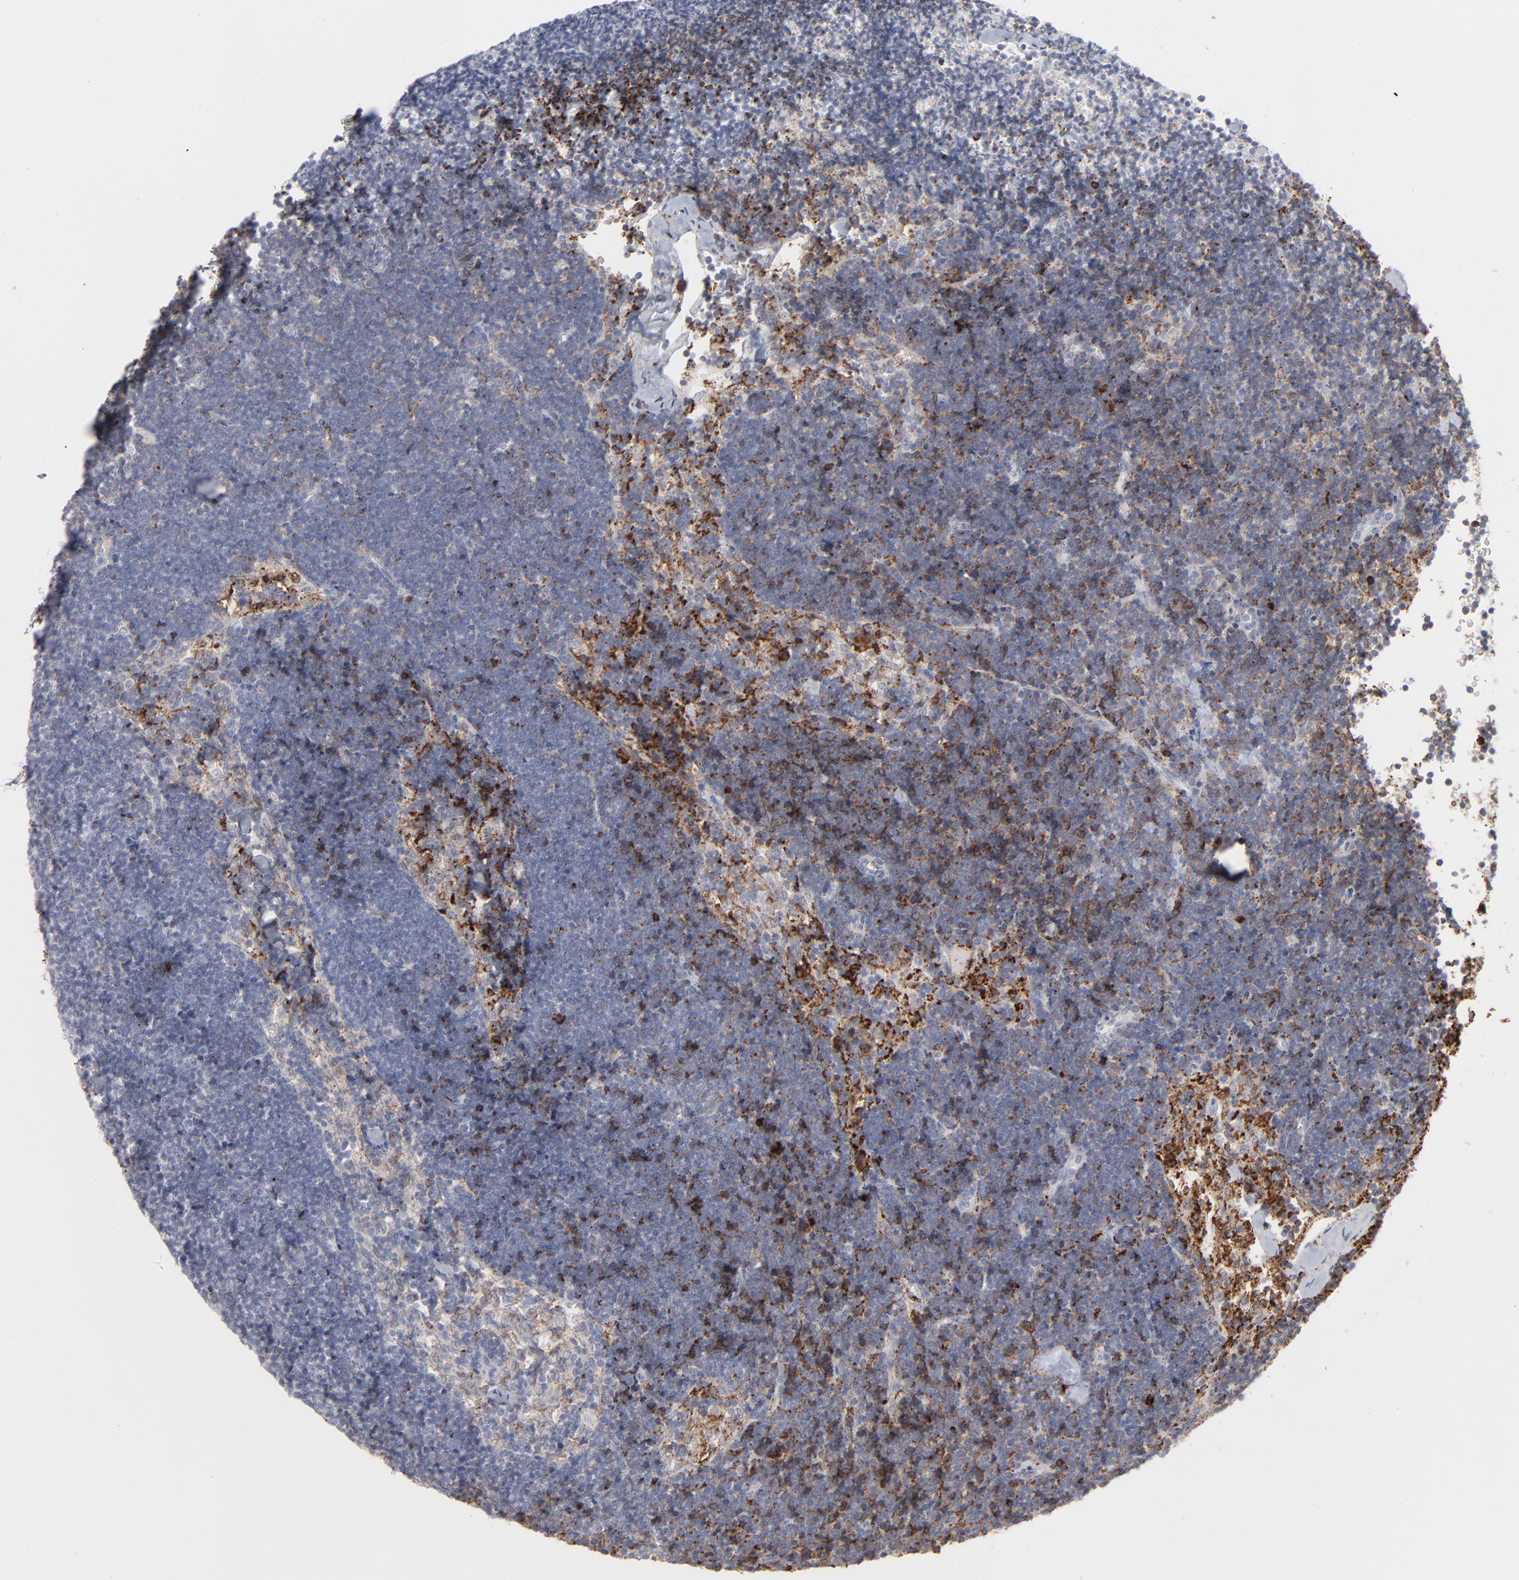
{"staining": {"intensity": "weak", "quantity": "25%-75%", "location": "cytoplasmic/membranous"}, "tissue": "lymph node", "cell_type": "Germinal center cells", "image_type": "normal", "snomed": [{"axis": "morphology", "description": "Normal tissue, NOS"}, {"axis": "topography", "description": "Lymph node"}], "caption": "Protein staining by IHC reveals weak cytoplasmic/membranous positivity in approximately 25%-75% of germinal center cells in benign lymph node.", "gene": "ANXA5", "patient": {"sex": "male", "age": 63}}